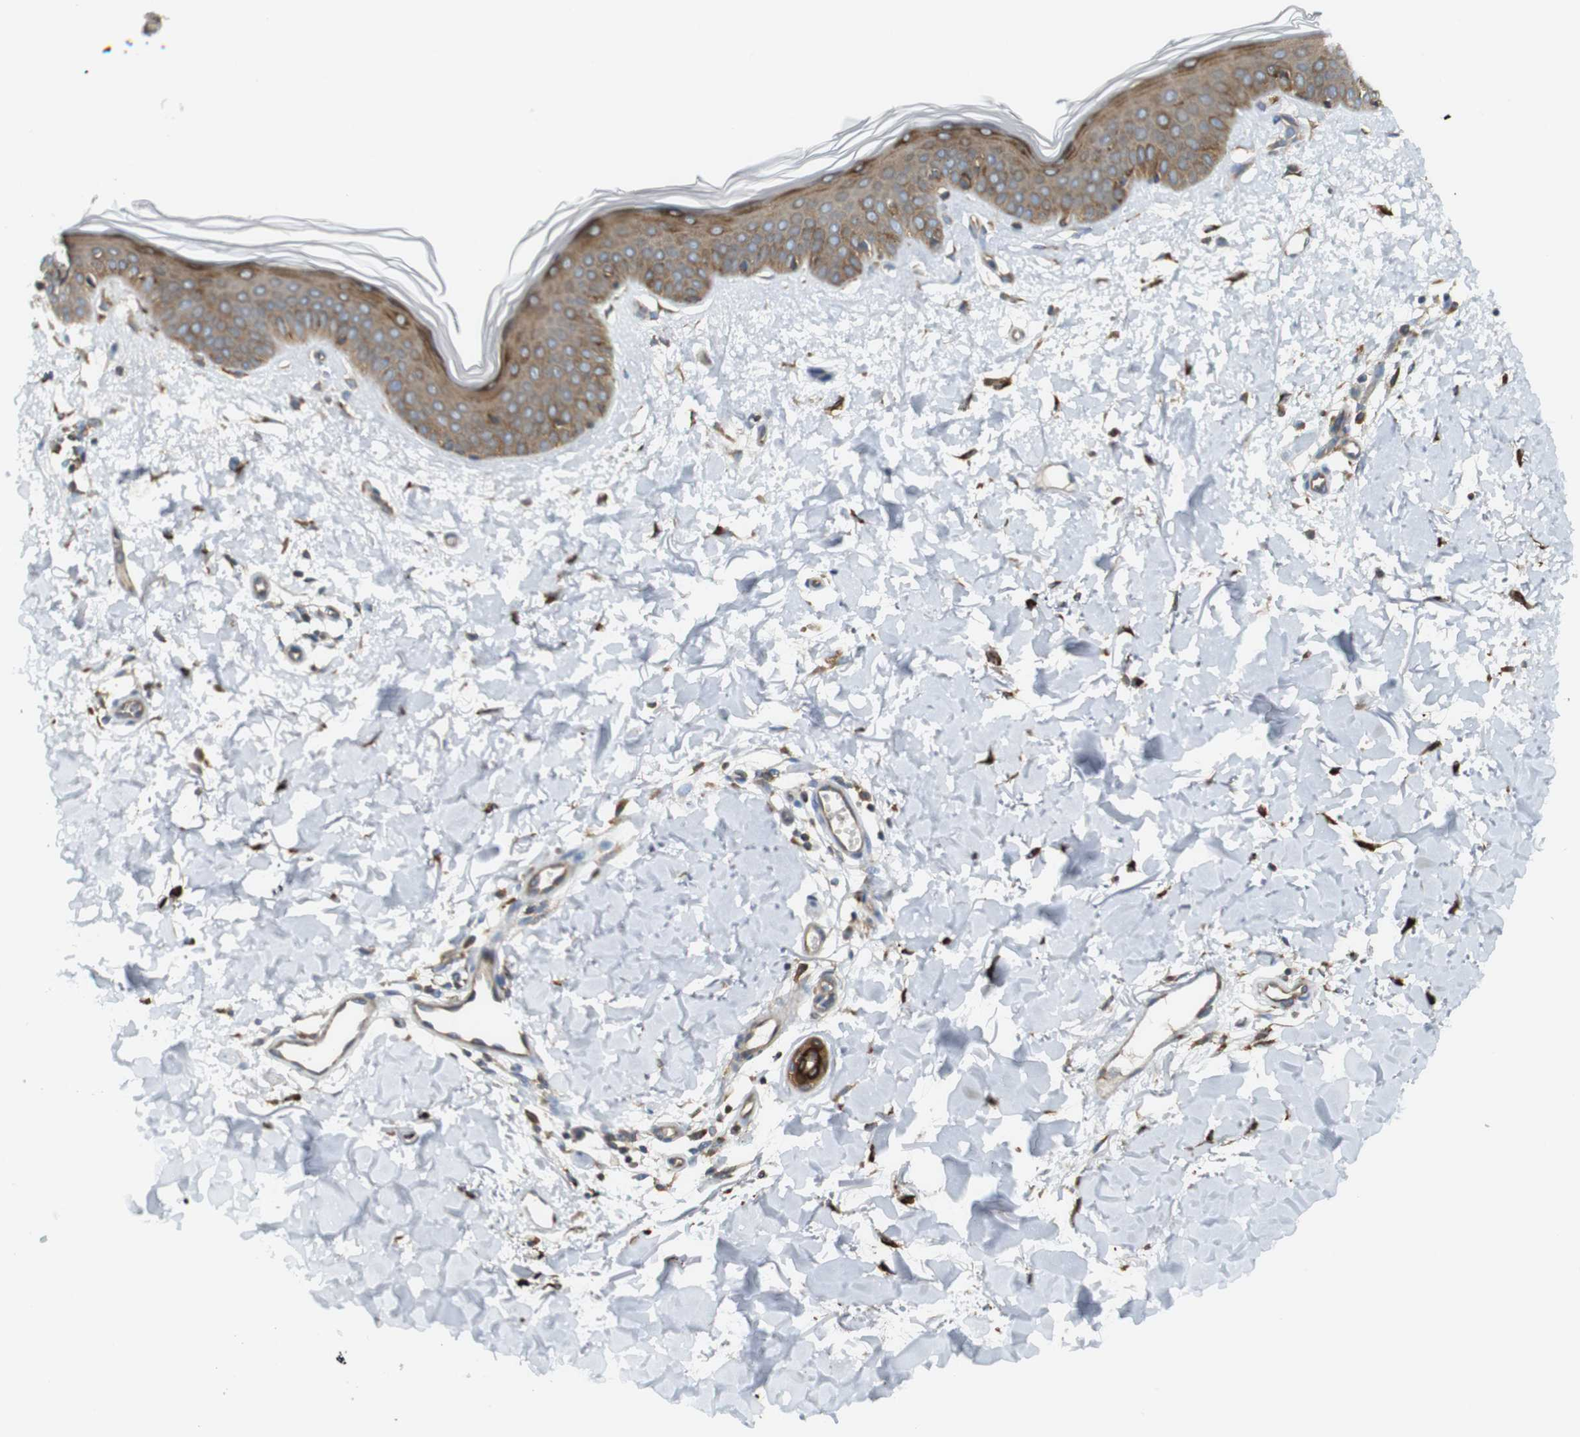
{"staining": {"intensity": "moderate", "quantity": ">75%", "location": "cytoplasmic/membranous"}, "tissue": "skin", "cell_type": "Fibroblasts", "image_type": "normal", "snomed": [{"axis": "morphology", "description": "Normal tissue, NOS"}, {"axis": "topography", "description": "Skin"}], "caption": "About >75% of fibroblasts in normal skin show moderate cytoplasmic/membranous protein expression as visualized by brown immunohistochemical staining.", "gene": "MBOAT2", "patient": {"sex": "female", "age": 56}}